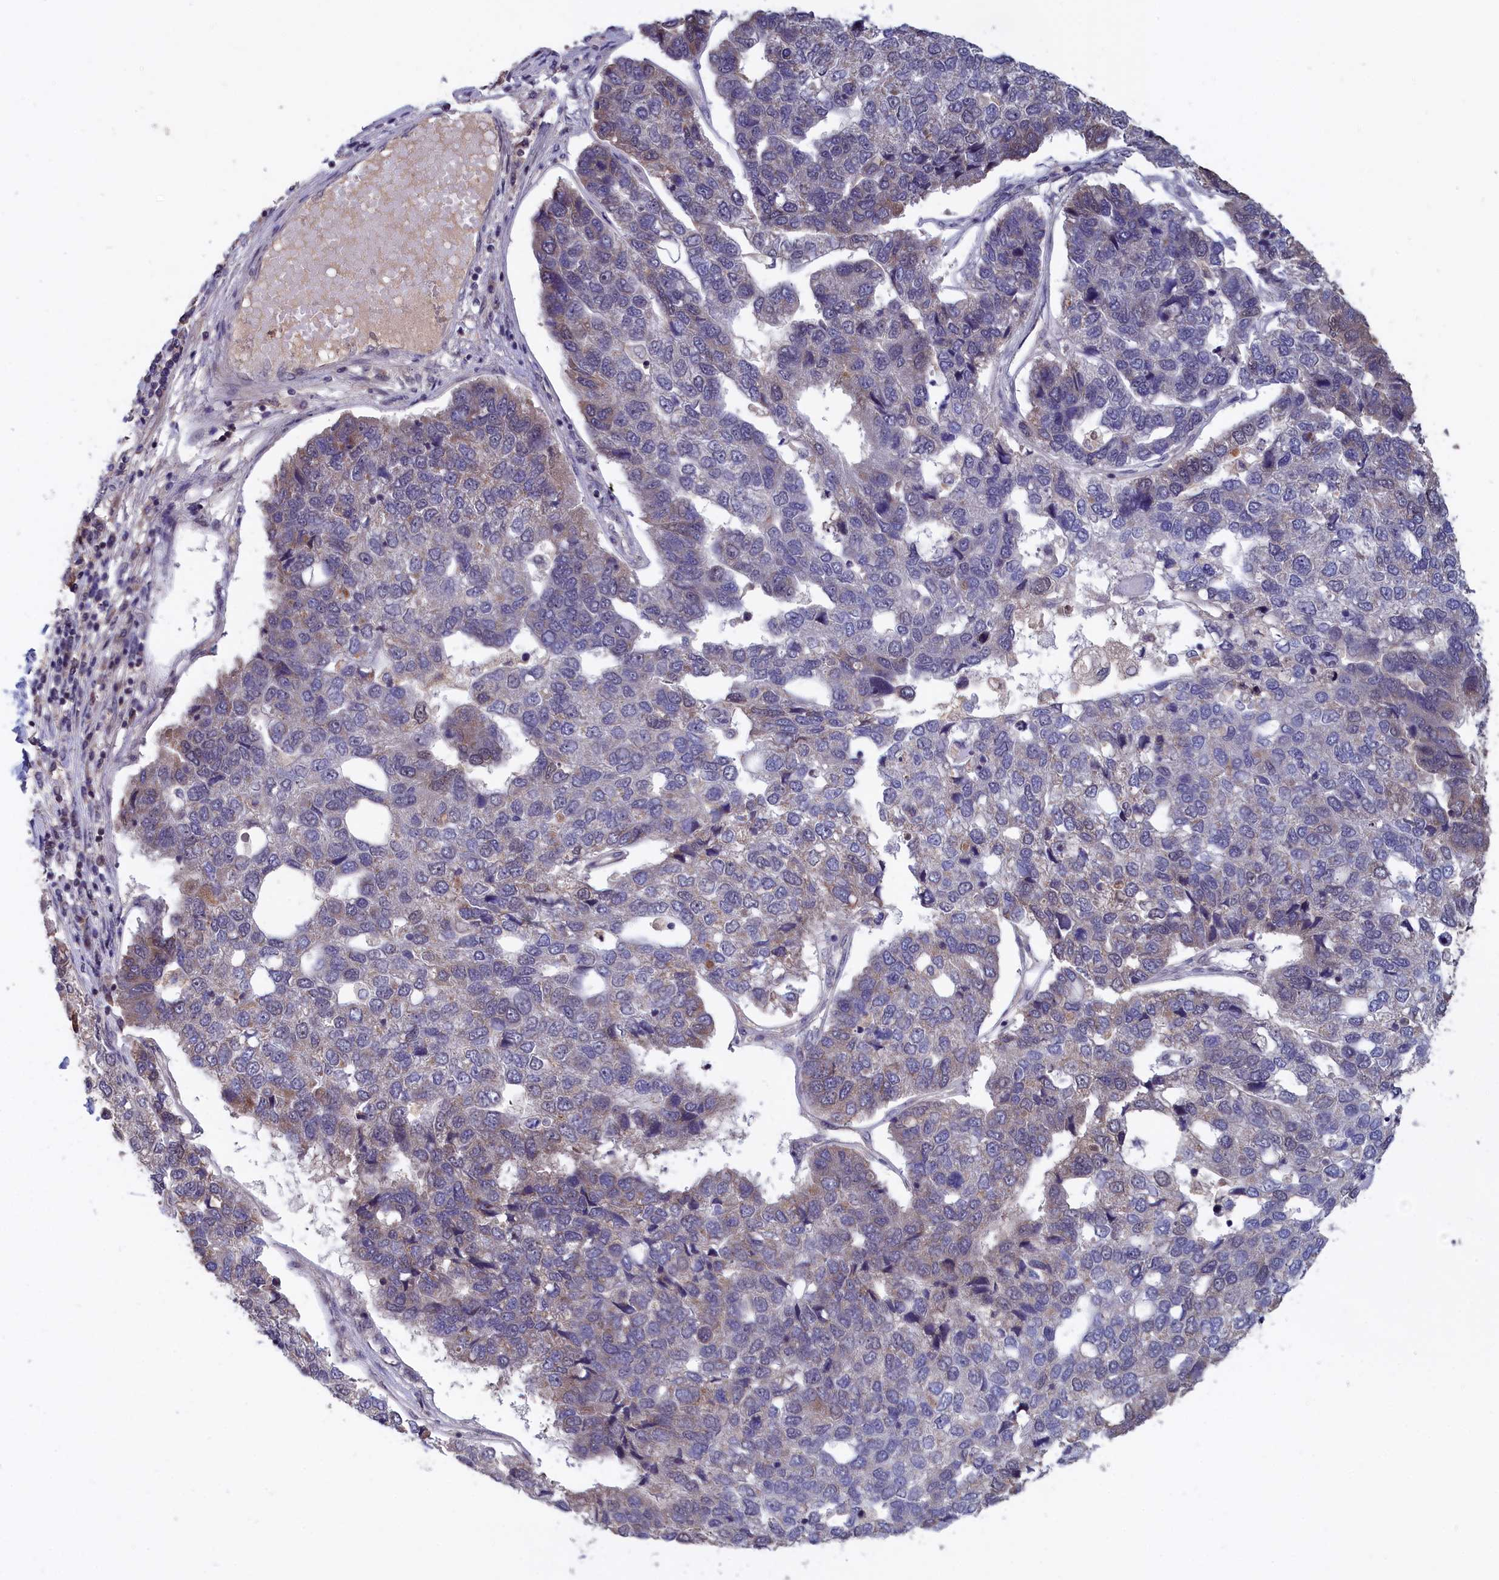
{"staining": {"intensity": "weak", "quantity": "<25%", "location": "cytoplasmic/membranous"}, "tissue": "pancreatic cancer", "cell_type": "Tumor cells", "image_type": "cancer", "snomed": [{"axis": "morphology", "description": "Adenocarcinoma, NOS"}, {"axis": "topography", "description": "Pancreas"}], "caption": "A high-resolution micrograph shows immunohistochemistry staining of pancreatic adenocarcinoma, which demonstrates no significant expression in tumor cells. (IHC, brightfield microscopy, high magnification).", "gene": "EPB41L4B", "patient": {"sex": "female", "age": 61}}